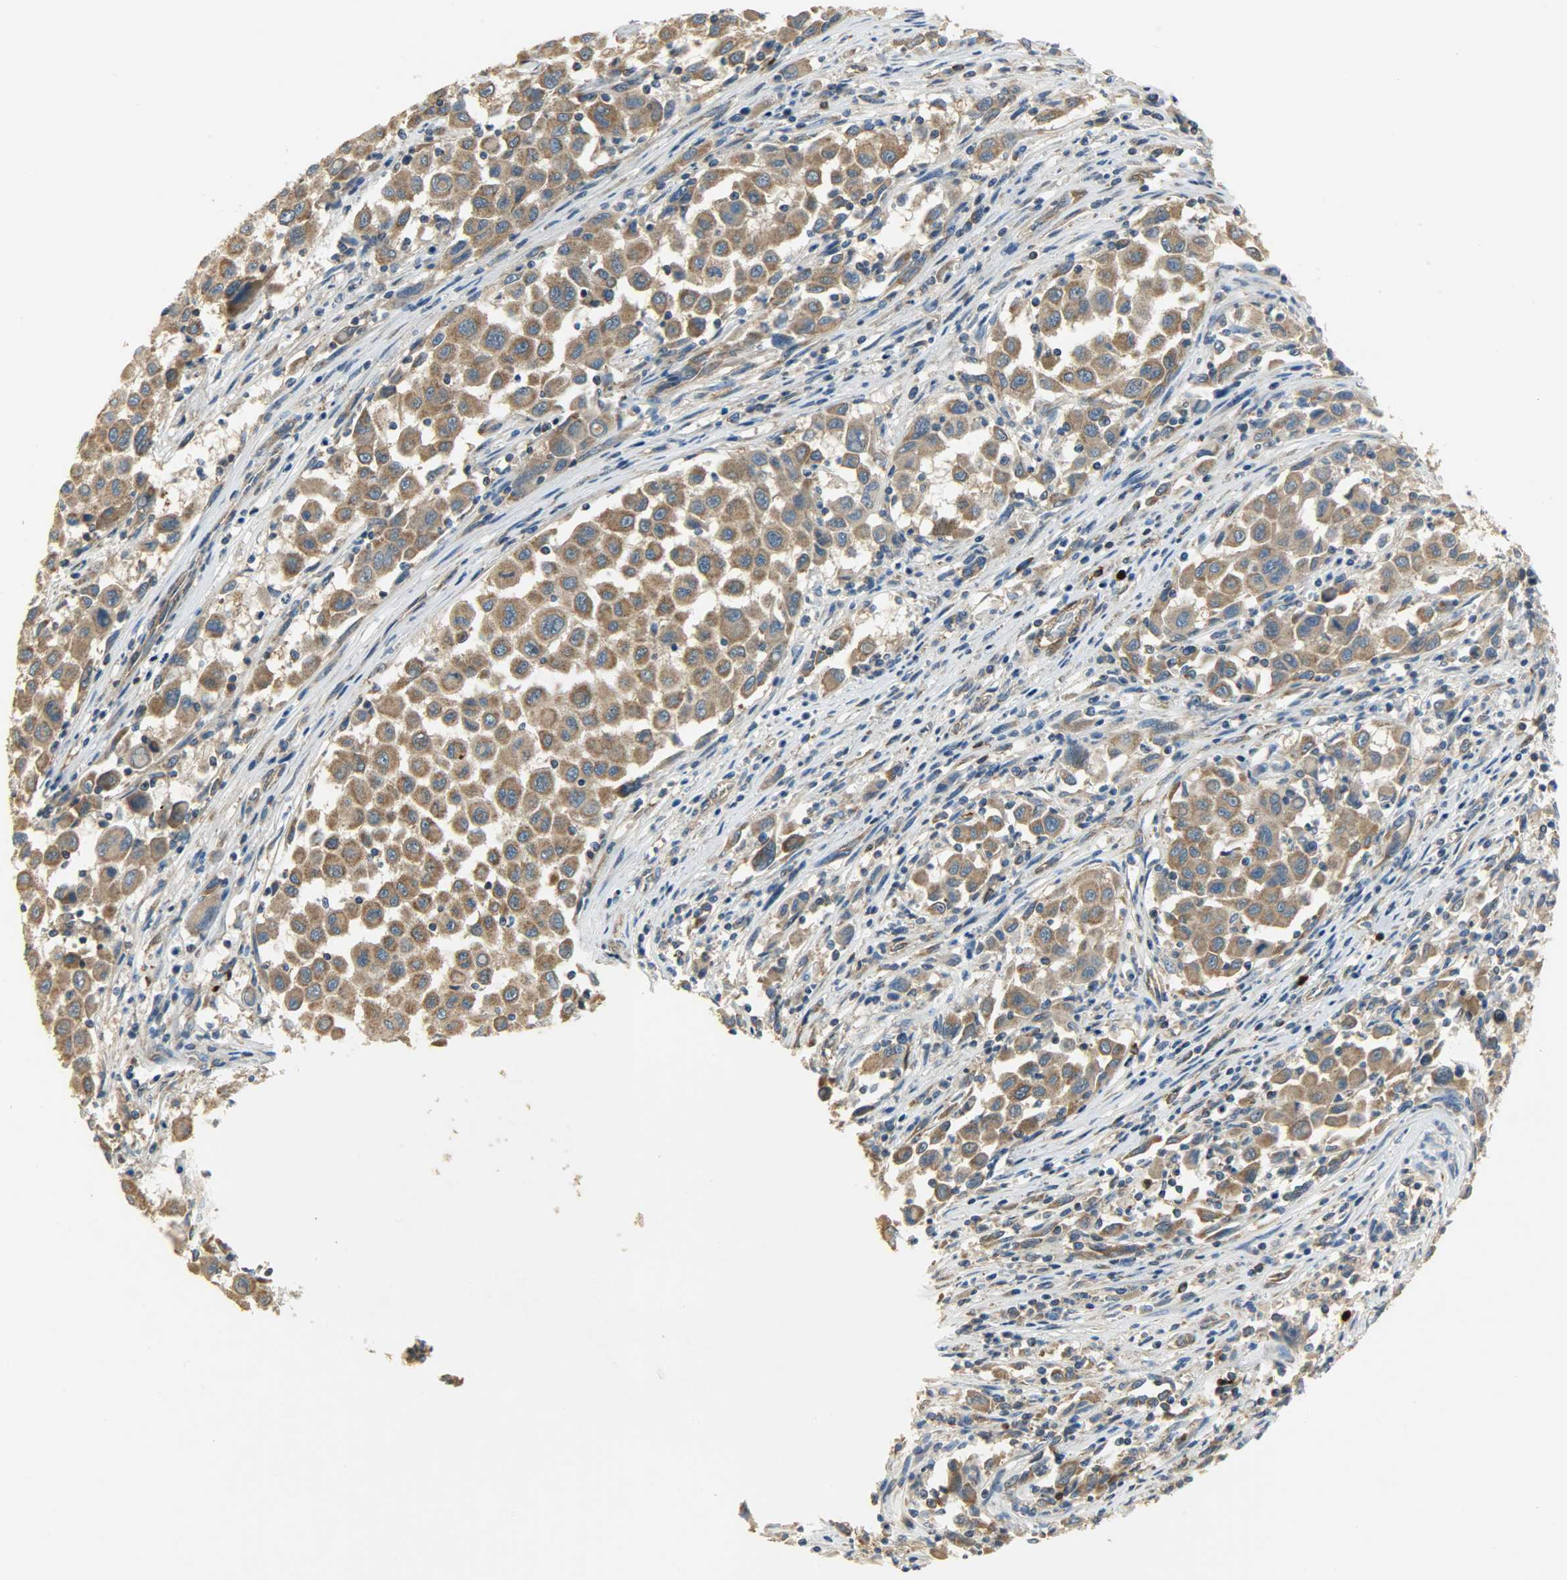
{"staining": {"intensity": "strong", "quantity": ">75%", "location": "cytoplasmic/membranous"}, "tissue": "melanoma", "cell_type": "Tumor cells", "image_type": "cancer", "snomed": [{"axis": "morphology", "description": "Malignant melanoma, Metastatic site"}, {"axis": "topography", "description": "Lymph node"}], "caption": "Tumor cells demonstrate strong cytoplasmic/membranous staining in approximately >75% of cells in malignant melanoma (metastatic site). (DAB IHC, brown staining for protein, blue staining for nuclei).", "gene": "C1orf198", "patient": {"sex": "male", "age": 61}}